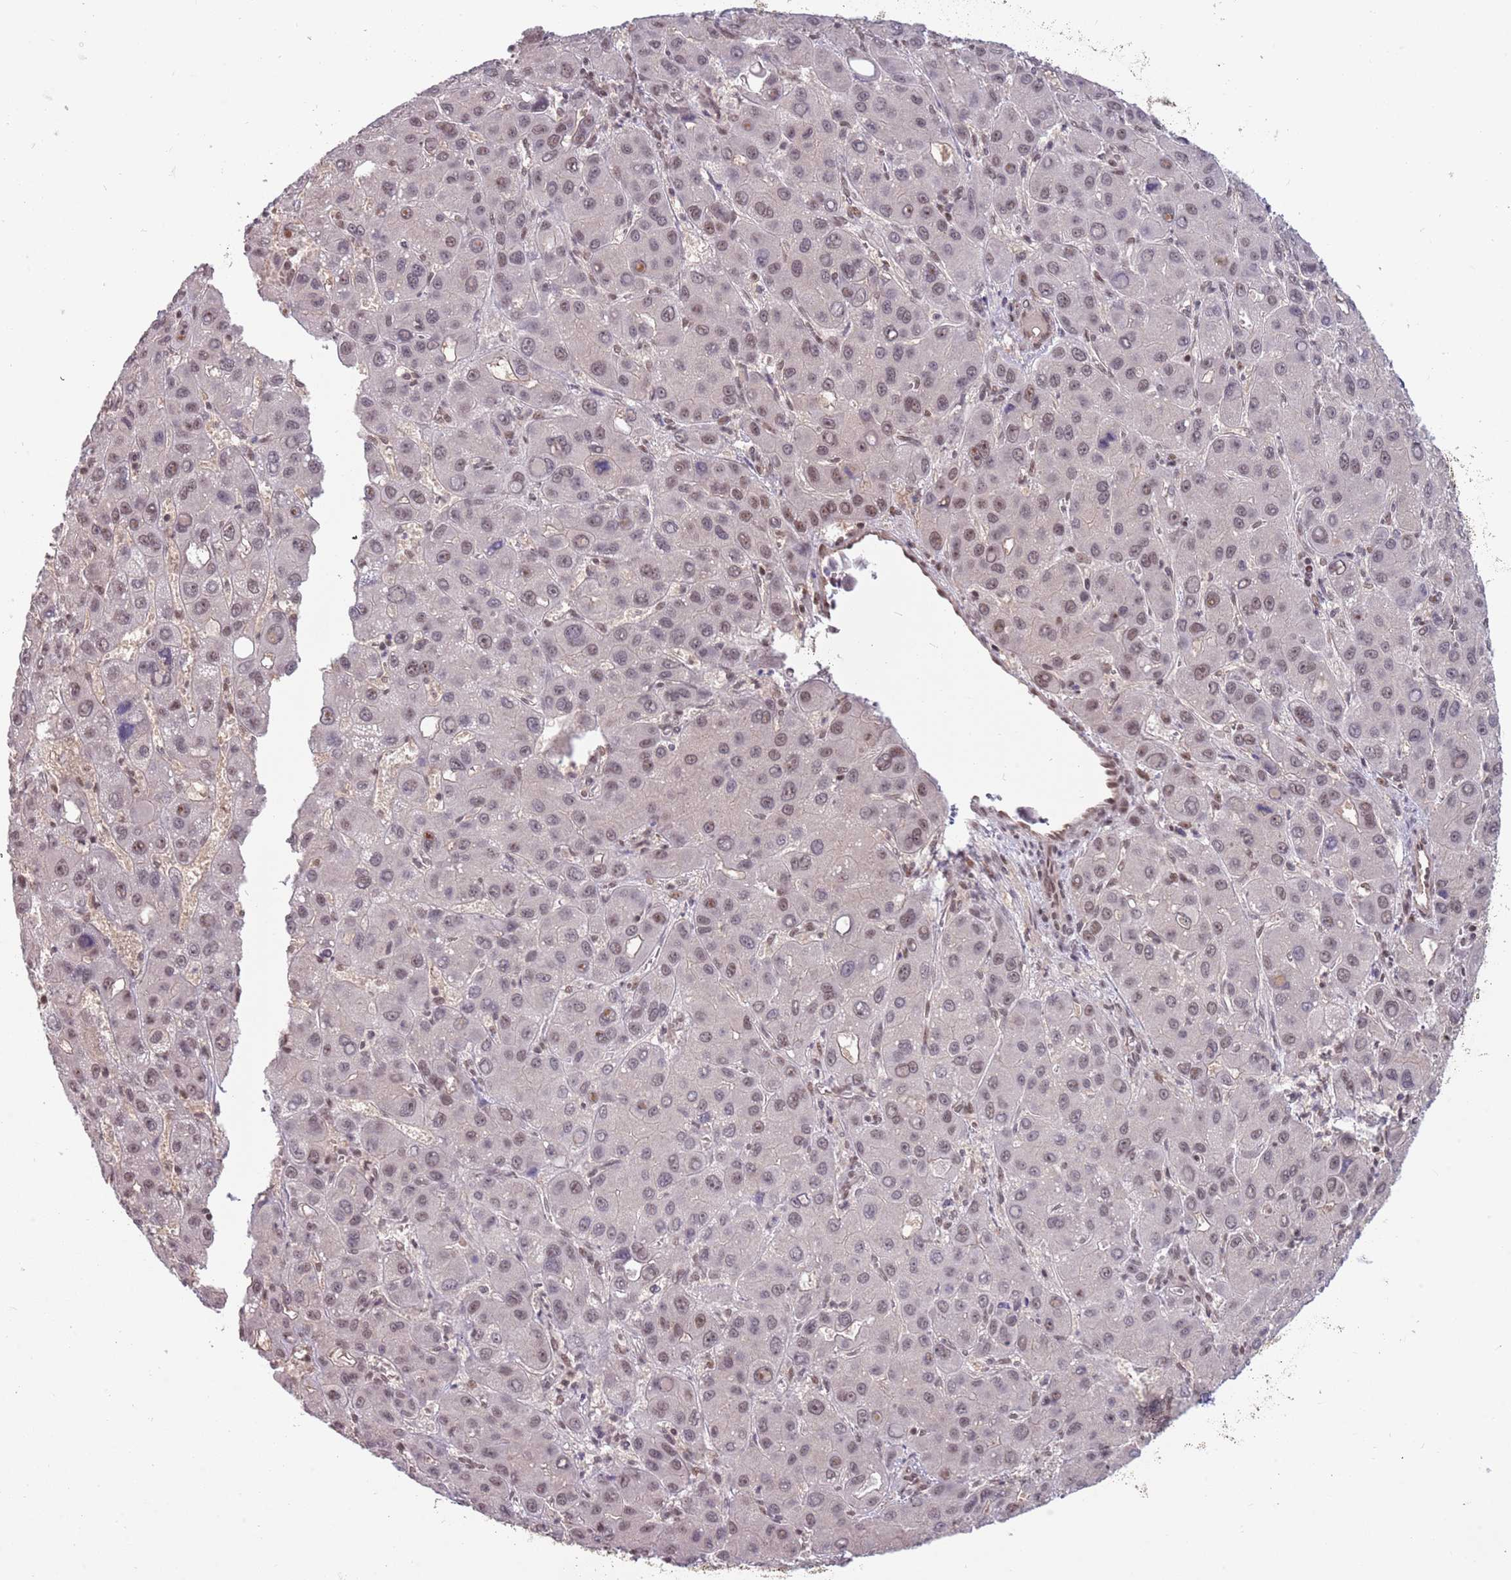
{"staining": {"intensity": "weak", "quantity": "25%-75%", "location": "nuclear"}, "tissue": "liver cancer", "cell_type": "Tumor cells", "image_type": "cancer", "snomed": [{"axis": "morphology", "description": "Carcinoma, Hepatocellular, NOS"}, {"axis": "topography", "description": "Liver"}], "caption": "Liver hepatocellular carcinoma stained with IHC exhibits weak nuclear expression in approximately 25%-75% of tumor cells.", "gene": "ZBTB7A", "patient": {"sex": "male", "age": 55}}